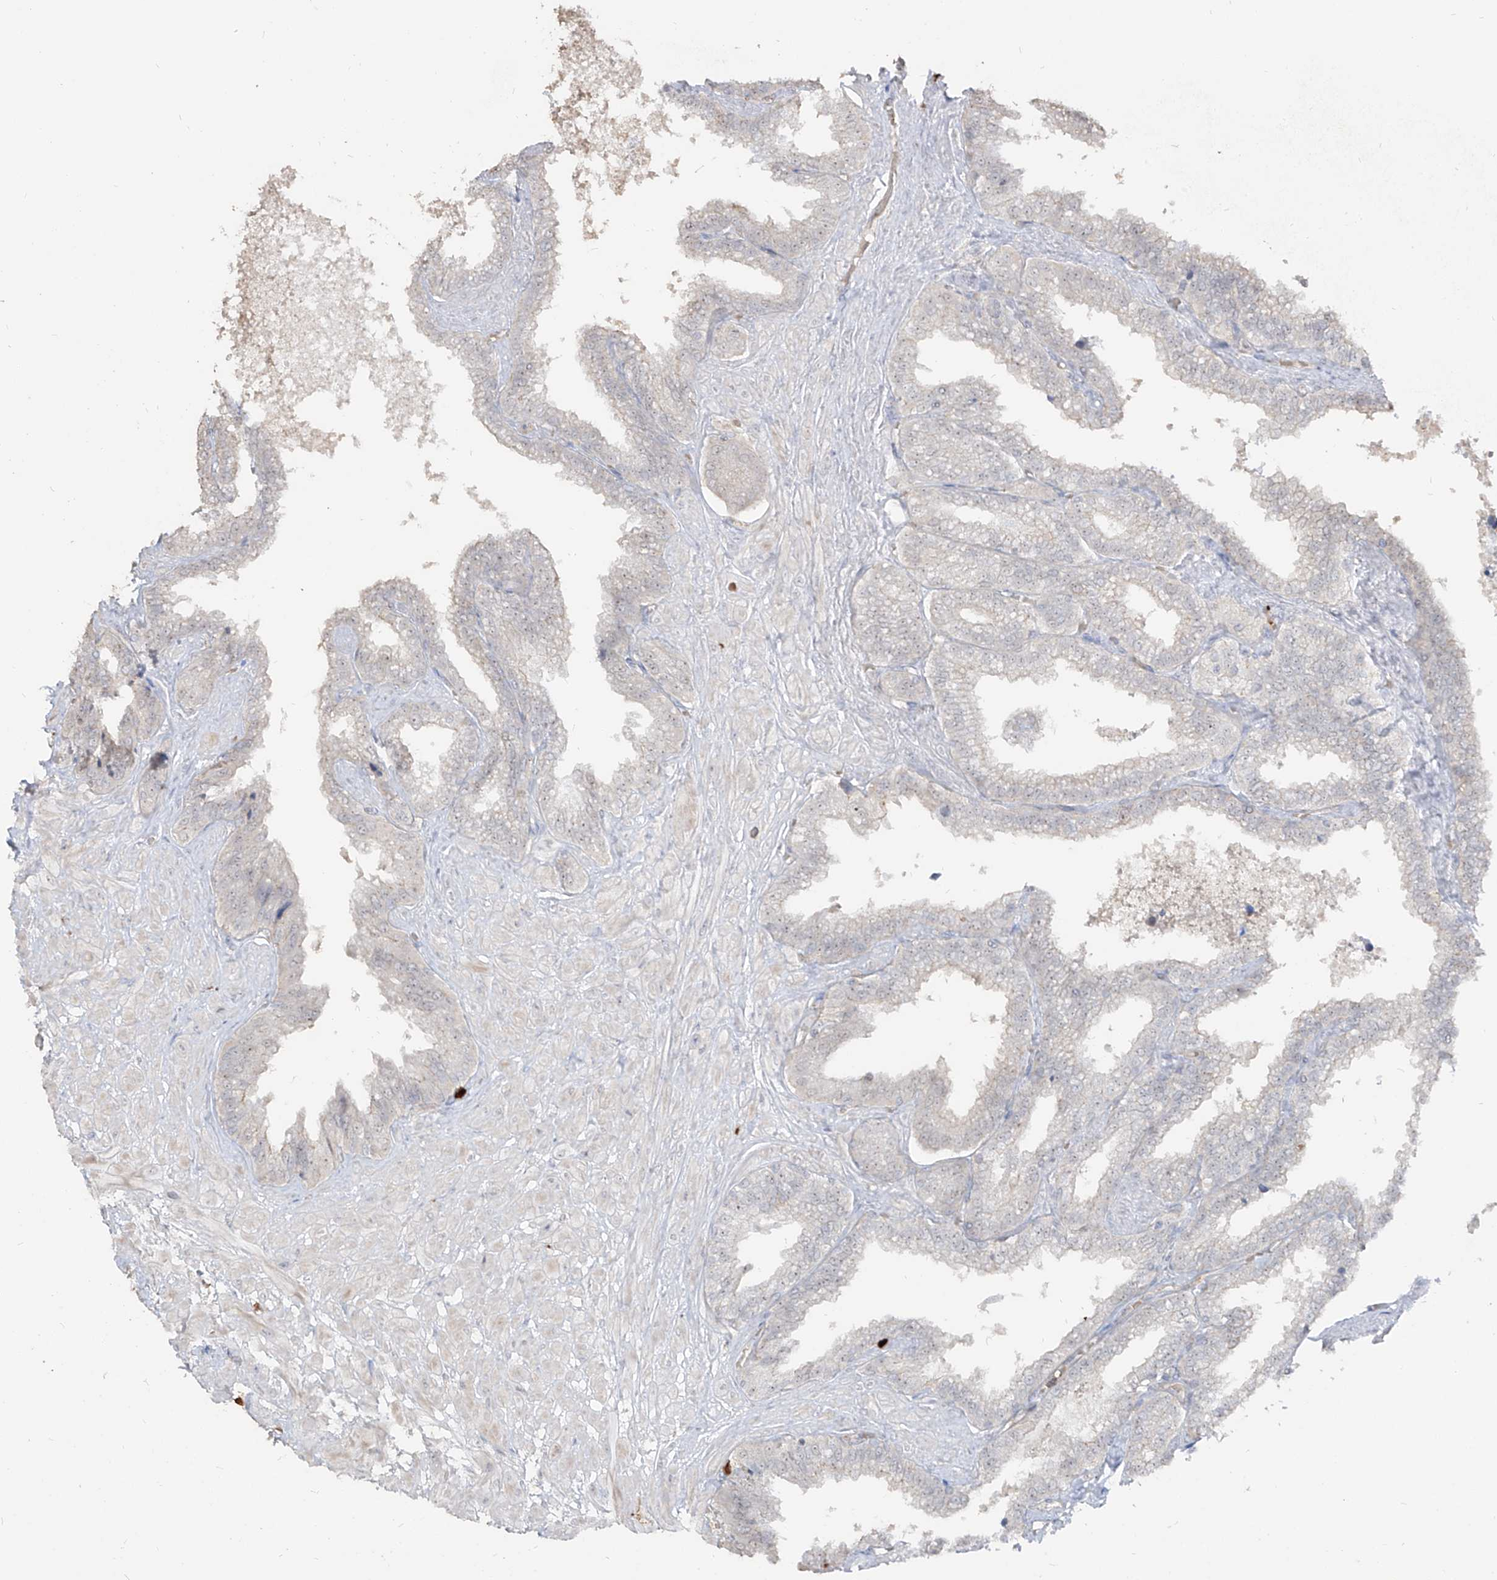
{"staining": {"intensity": "negative", "quantity": "none", "location": "none"}, "tissue": "seminal vesicle", "cell_type": "Glandular cells", "image_type": "normal", "snomed": [{"axis": "morphology", "description": "Normal tissue, NOS"}, {"axis": "topography", "description": "Seminal veicle"}], "caption": "Immunohistochemical staining of normal human seminal vesicle demonstrates no significant positivity in glandular cells. The staining was performed using DAB to visualize the protein expression in brown, while the nuclei were stained in blue with hematoxylin (Magnification: 20x).", "gene": "ZNF227", "patient": {"sex": "male", "age": 46}}